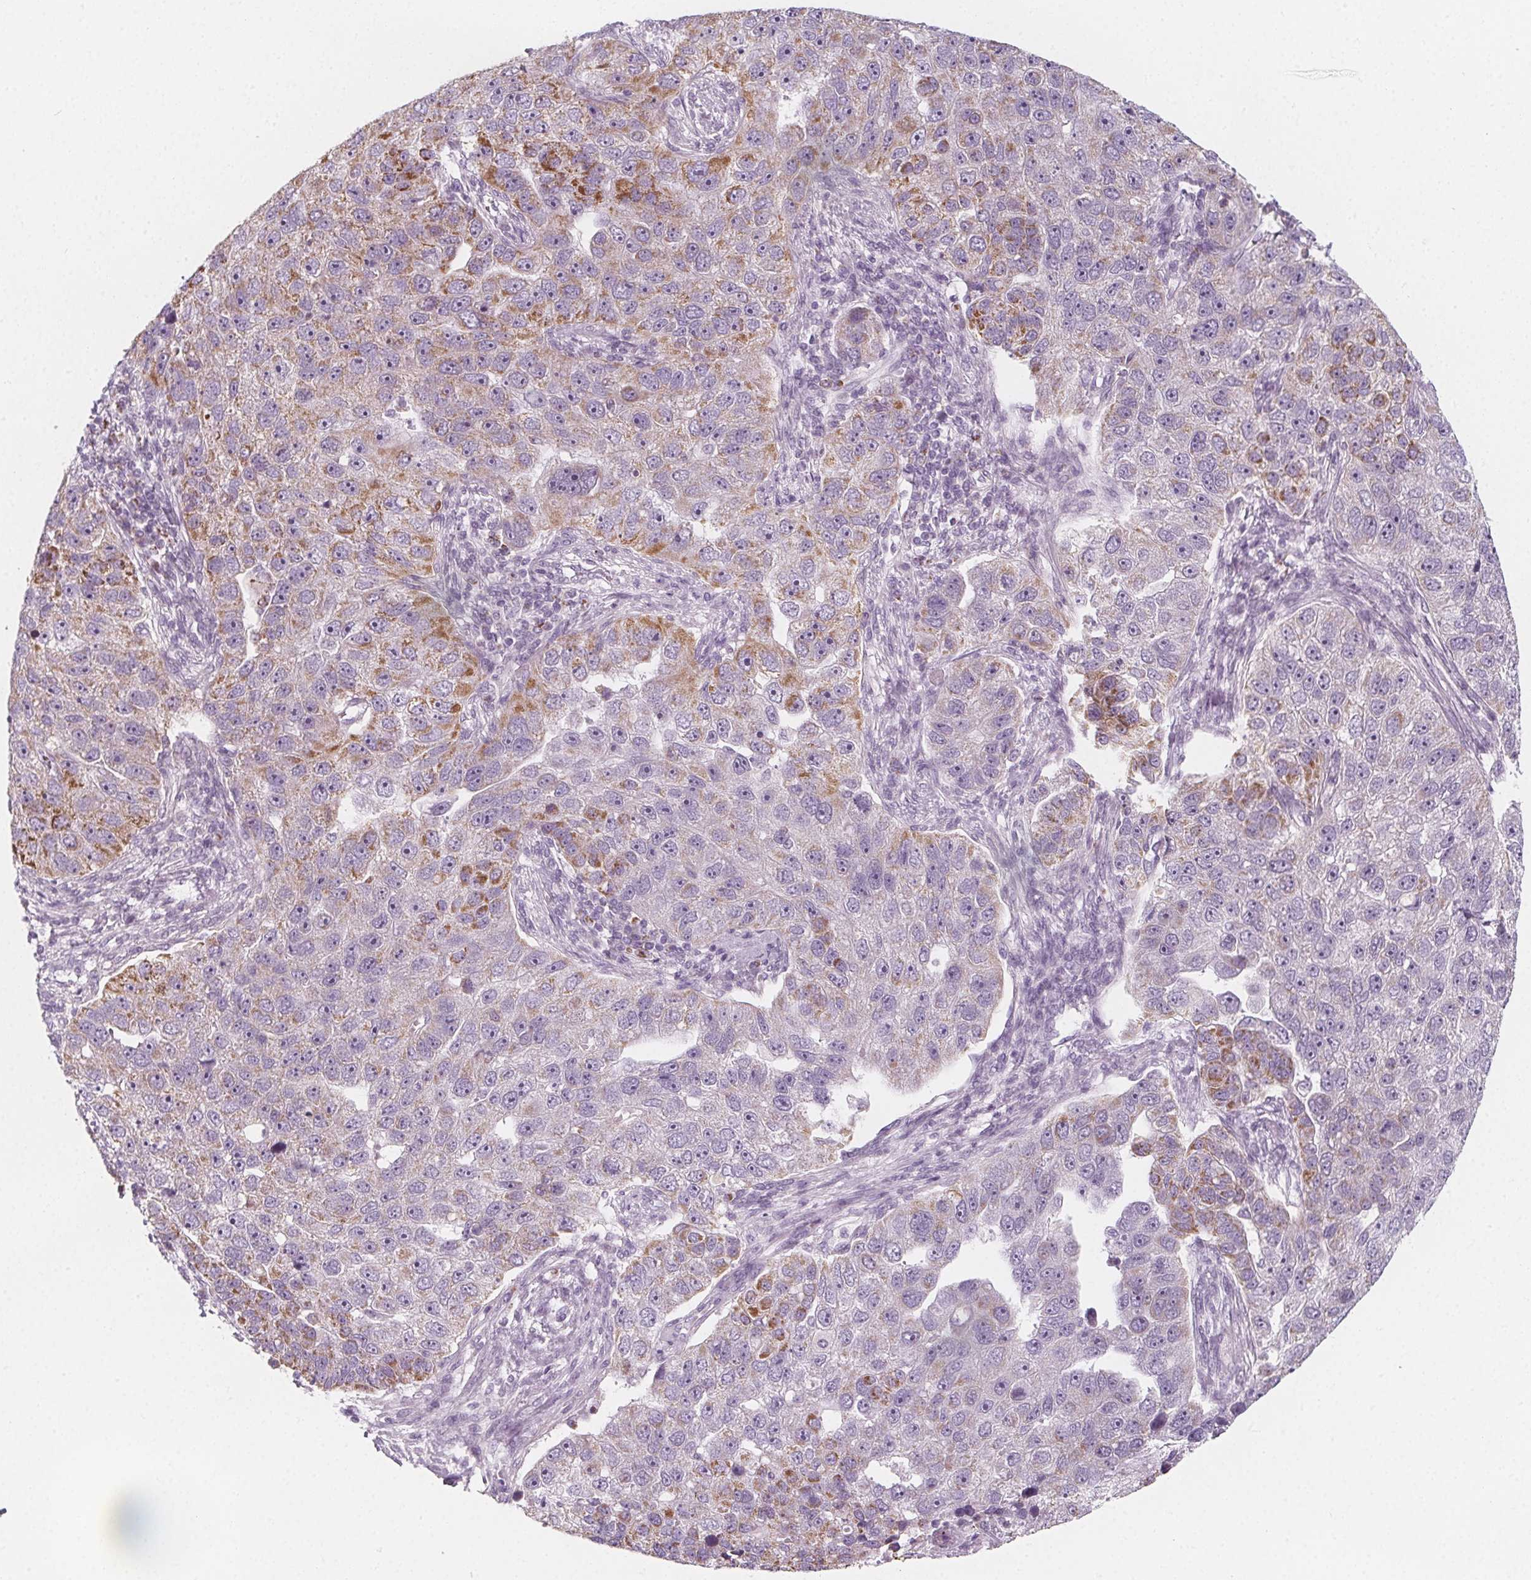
{"staining": {"intensity": "moderate", "quantity": "25%-75%", "location": "cytoplasmic/membranous"}, "tissue": "pancreatic cancer", "cell_type": "Tumor cells", "image_type": "cancer", "snomed": [{"axis": "morphology", "description": "Adenocarcinoma, NOS"}, {"axis": "topography", "description": "Pancreas"}], "caption": "Protein expression by immunohistochemistry exhibits moderate cytoplasmic/membranous positivity in about 25%-75% of tumor cells in pancreatic cancer. Using DAB (brown) and hematoxylin (blue) stains, captured at high magnification using brightfield microscopy.", "gene": "IL17C", "patient": {"sex": "female", "age": 61}}